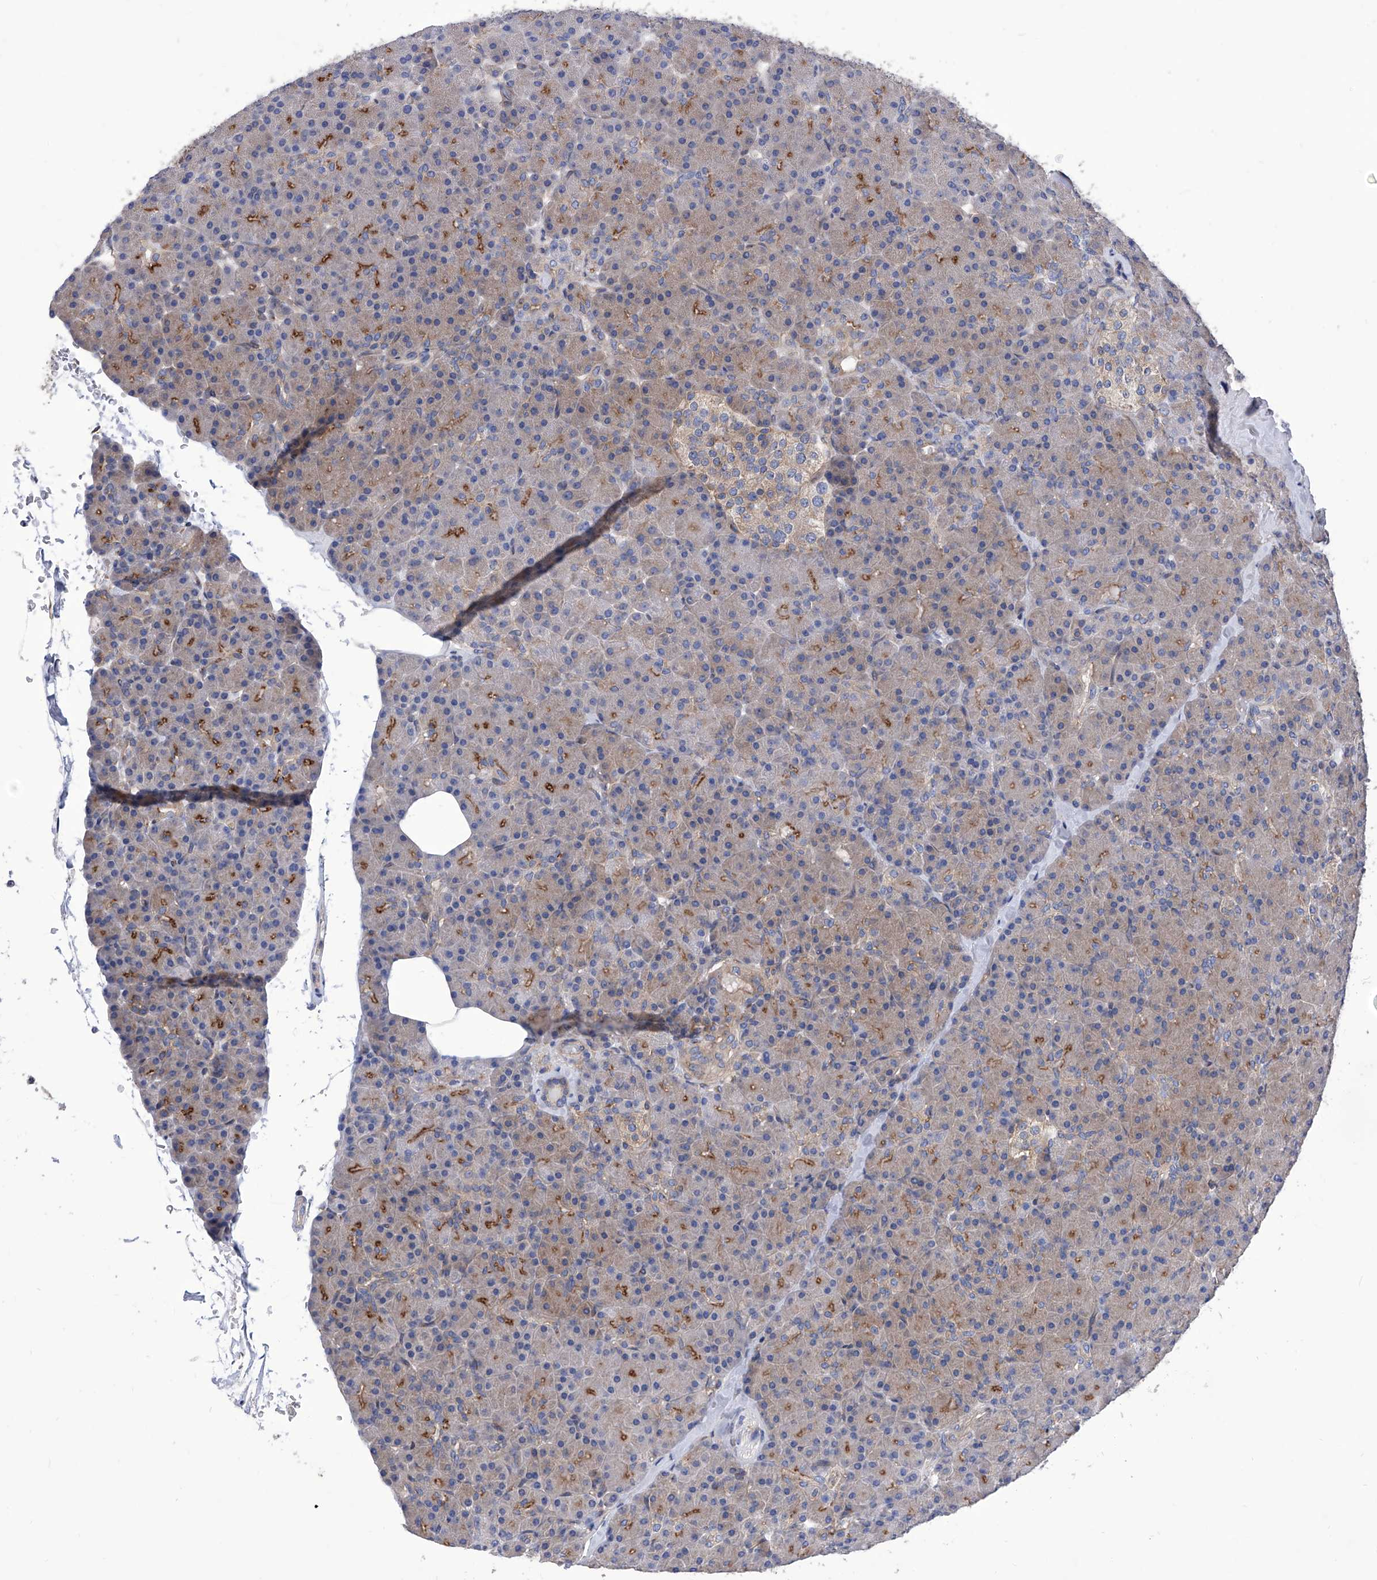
{"staining": {"intensity": "moderate", "quantity": "25%-75%", "location": "cytoplasmic/membranous"}, "tissue": "pancreas", "cell_type": "Exocrine glandular cells", "image_type": "normal", "snomed": [{"axis": "morphology", "description": "Normal tissue, NOS"}, {"axis": "topography", "description": "Pancreas"}], "caption": "Immunohistochemical staining of benign pancreas shows medium levels of moderate cytoplasmic/membranous staining in approximately 25%-75% of exocrine glandular cells.", "gene": "TJAP1", "patient": {"sex": "female", "age": 43}}